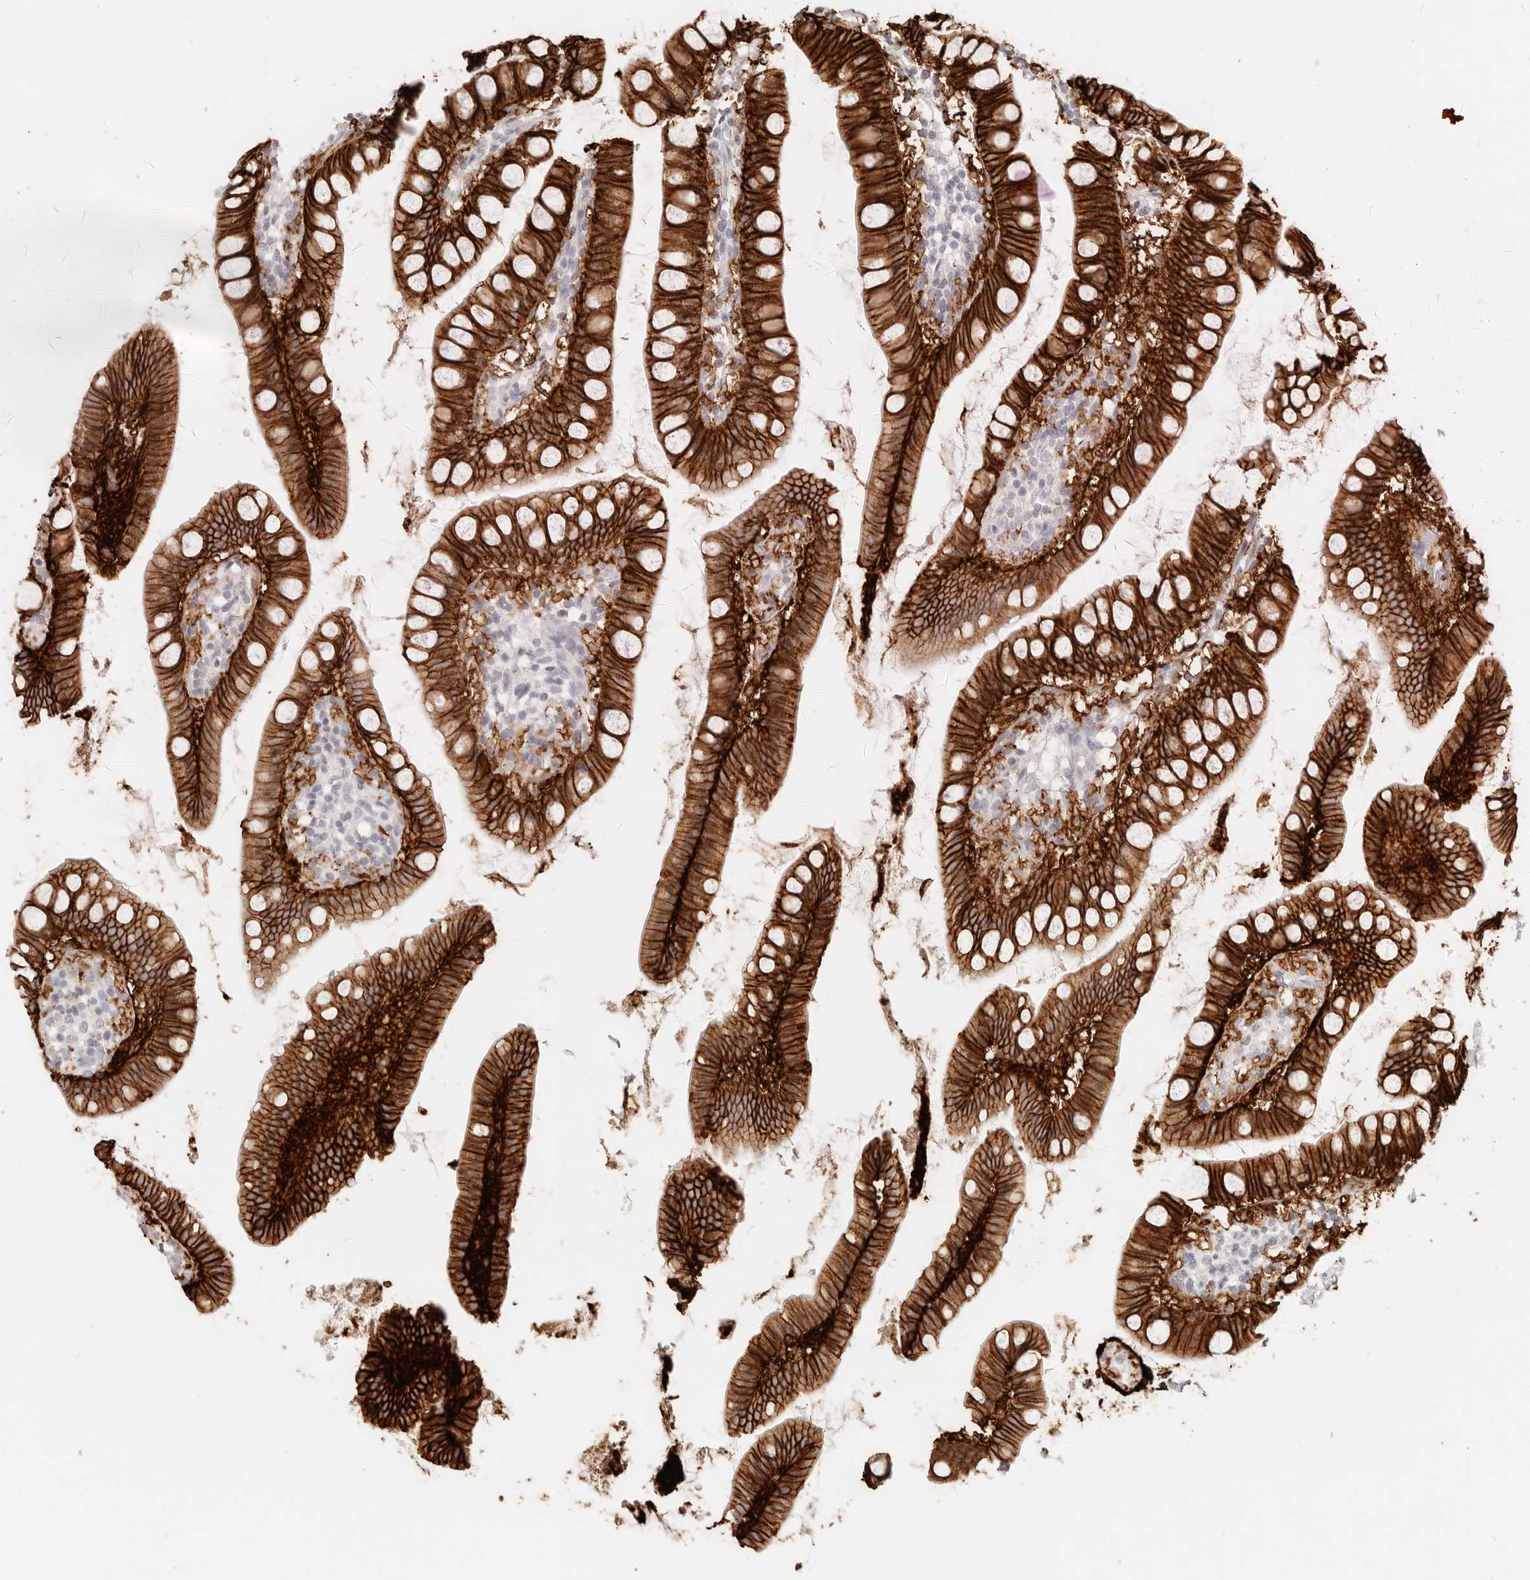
{"staining": {"intensity": "strong", "quantity": ">75%", "location": "cytoplasmic/membranous"}, "tissue": "small intestine", "cell_type": "Glandular cells", "image_type": "normal", "snomed": [{"axis": "morphology", "description": "Normal tissue, NOS"}, {"axis": "topography", "description": "Small intestine"}], "caption": "Immunohistochemical staining of benign human small intestine shows strong cytoplasmic/membranous protein staining in about >75% of glandular cells.", "gene": "EPCAM", "patient": {"sex": "female", "age": 84}}